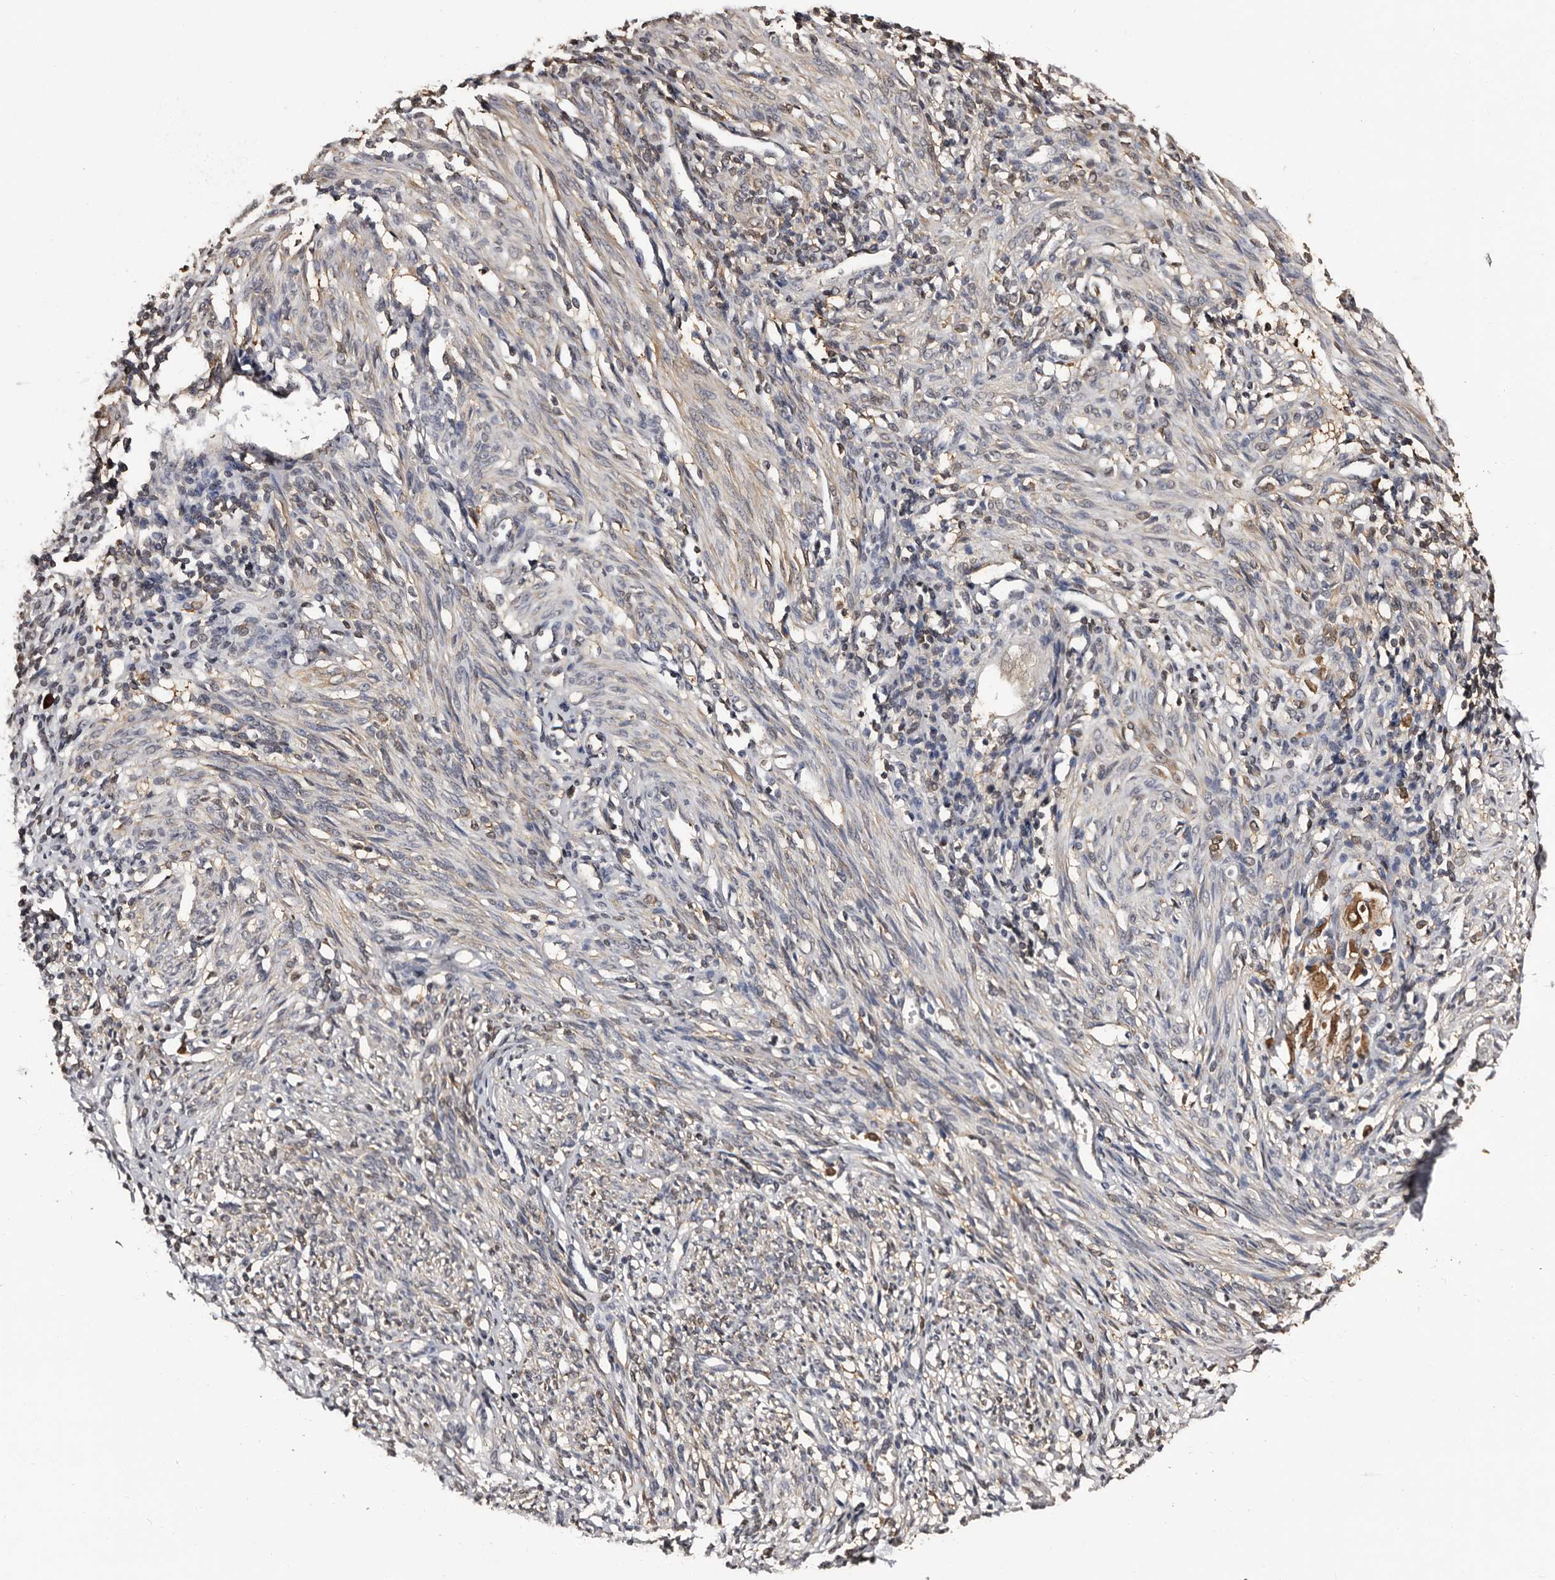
{"staining": {"intensity": "weak", "quantity": "25%-75%", "location": "cytoplasmic/membranous"}, "tissue": "endometrium", "cell_type": "Cells in endometrial stroma", "image_type": "normal", "snomed": [{"axis": "morphology", "description": "Normal tissue, NOS"}, {"axis": "topography", "description": "Endometrium"}], "caption": "A high-resolution image shows immunohistochemistry (IHC) staining of normal endometrium, which shows weak cytoplasmic/membranous staining in about 25%-75% of cells in endometrial stroma.", "gene": "DNPH1", "patient": {"sex": "female", "age": 66}}